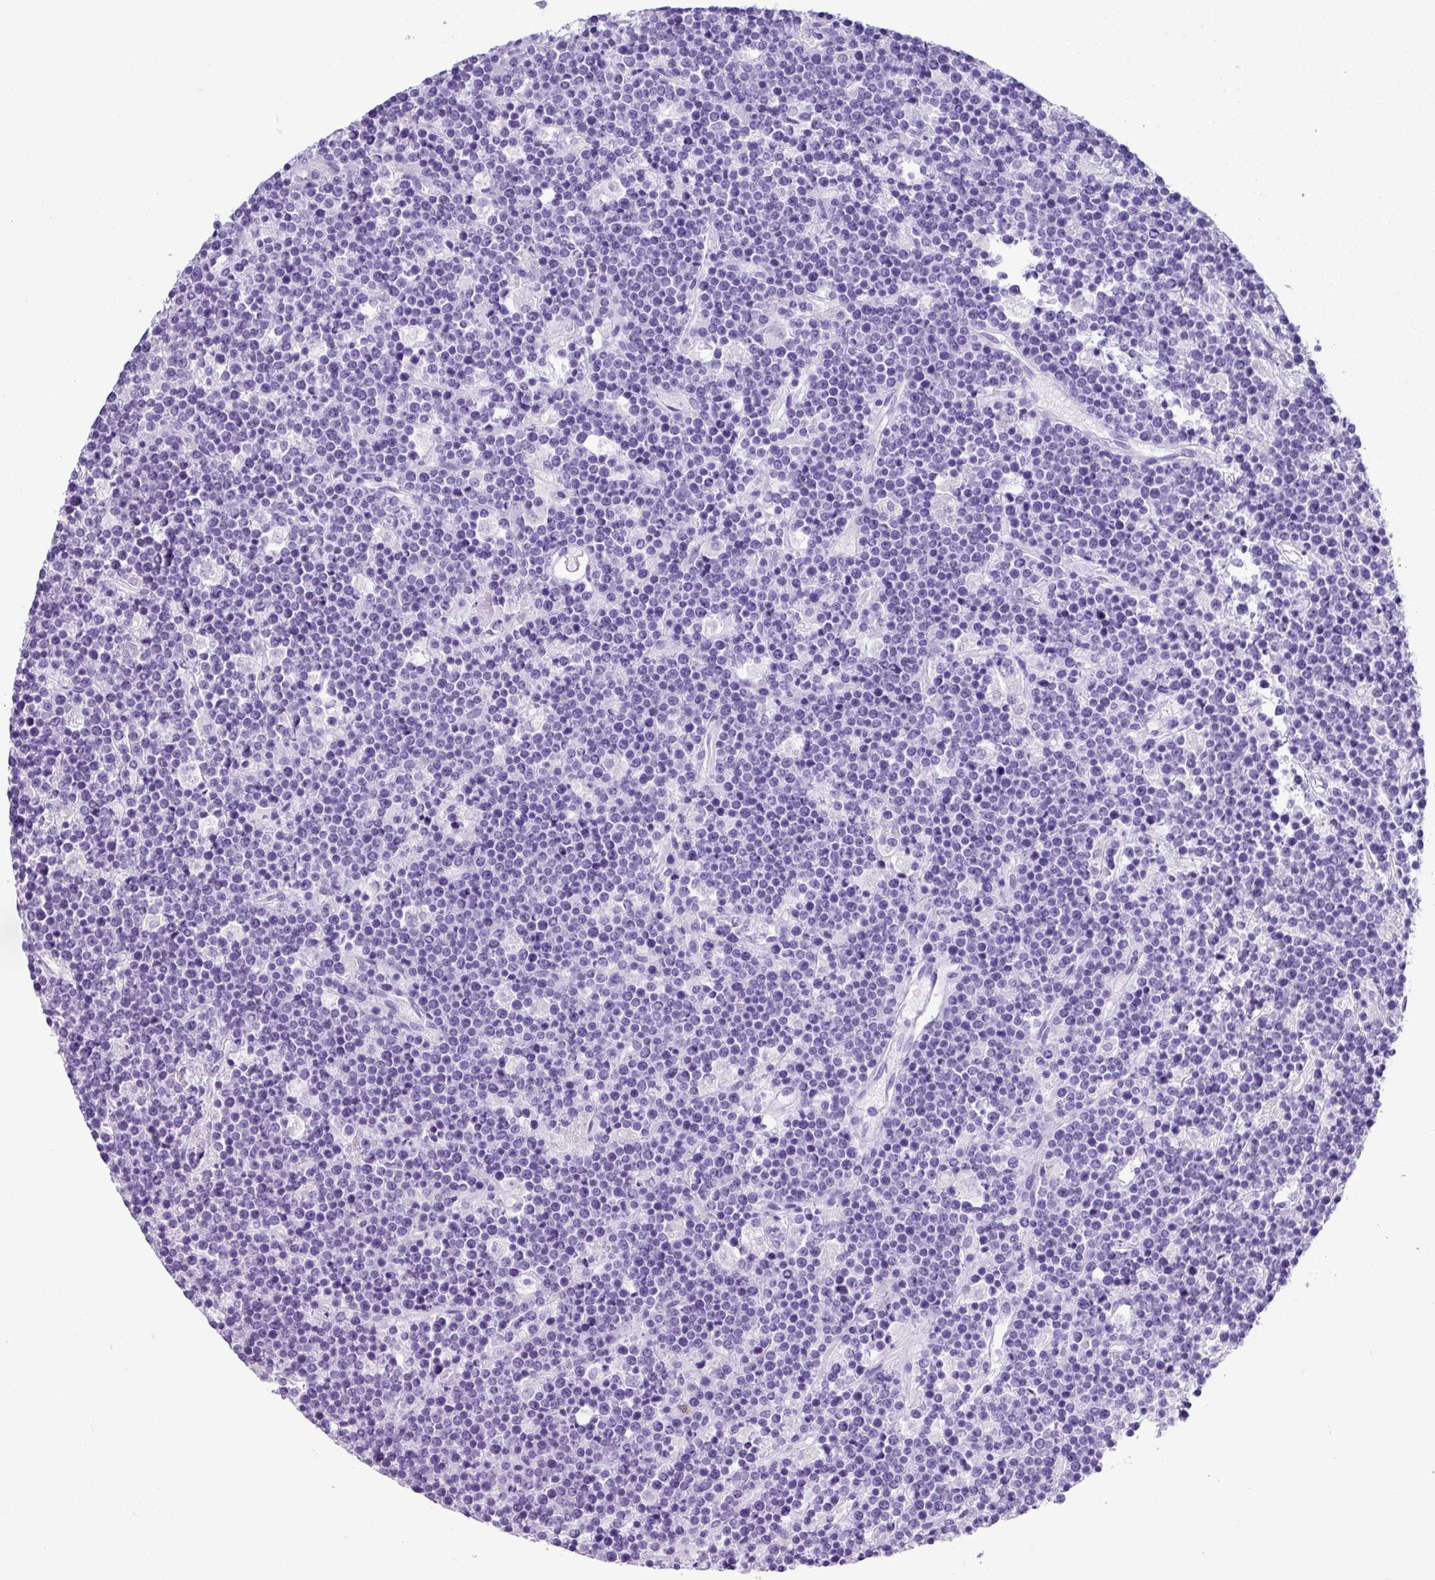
{"staining": {"intensity": "negative", "quantity": "none", "location": "none"}, "tissue": "lymphoma", "cell_type": "Tumor cells", "image_type": "cancer", "snomed": [{"axis": "morphology", "description": "Malignant lymphoma, non-Hodgkin's type, High grade"}, {"axis": "topography", "description": "Ovary"}], "caption": "High power microscopy histopathology image of an IHC image of high-grade malignant lymphoma, non-Hodgkin's type, revealing no significant expression in tumor cells. (DAB immunohistochemistry visualized using brightfield microscopy, high magnification).", "gene": "ZG16", "patient": {"sex": "female", "age": 56}}